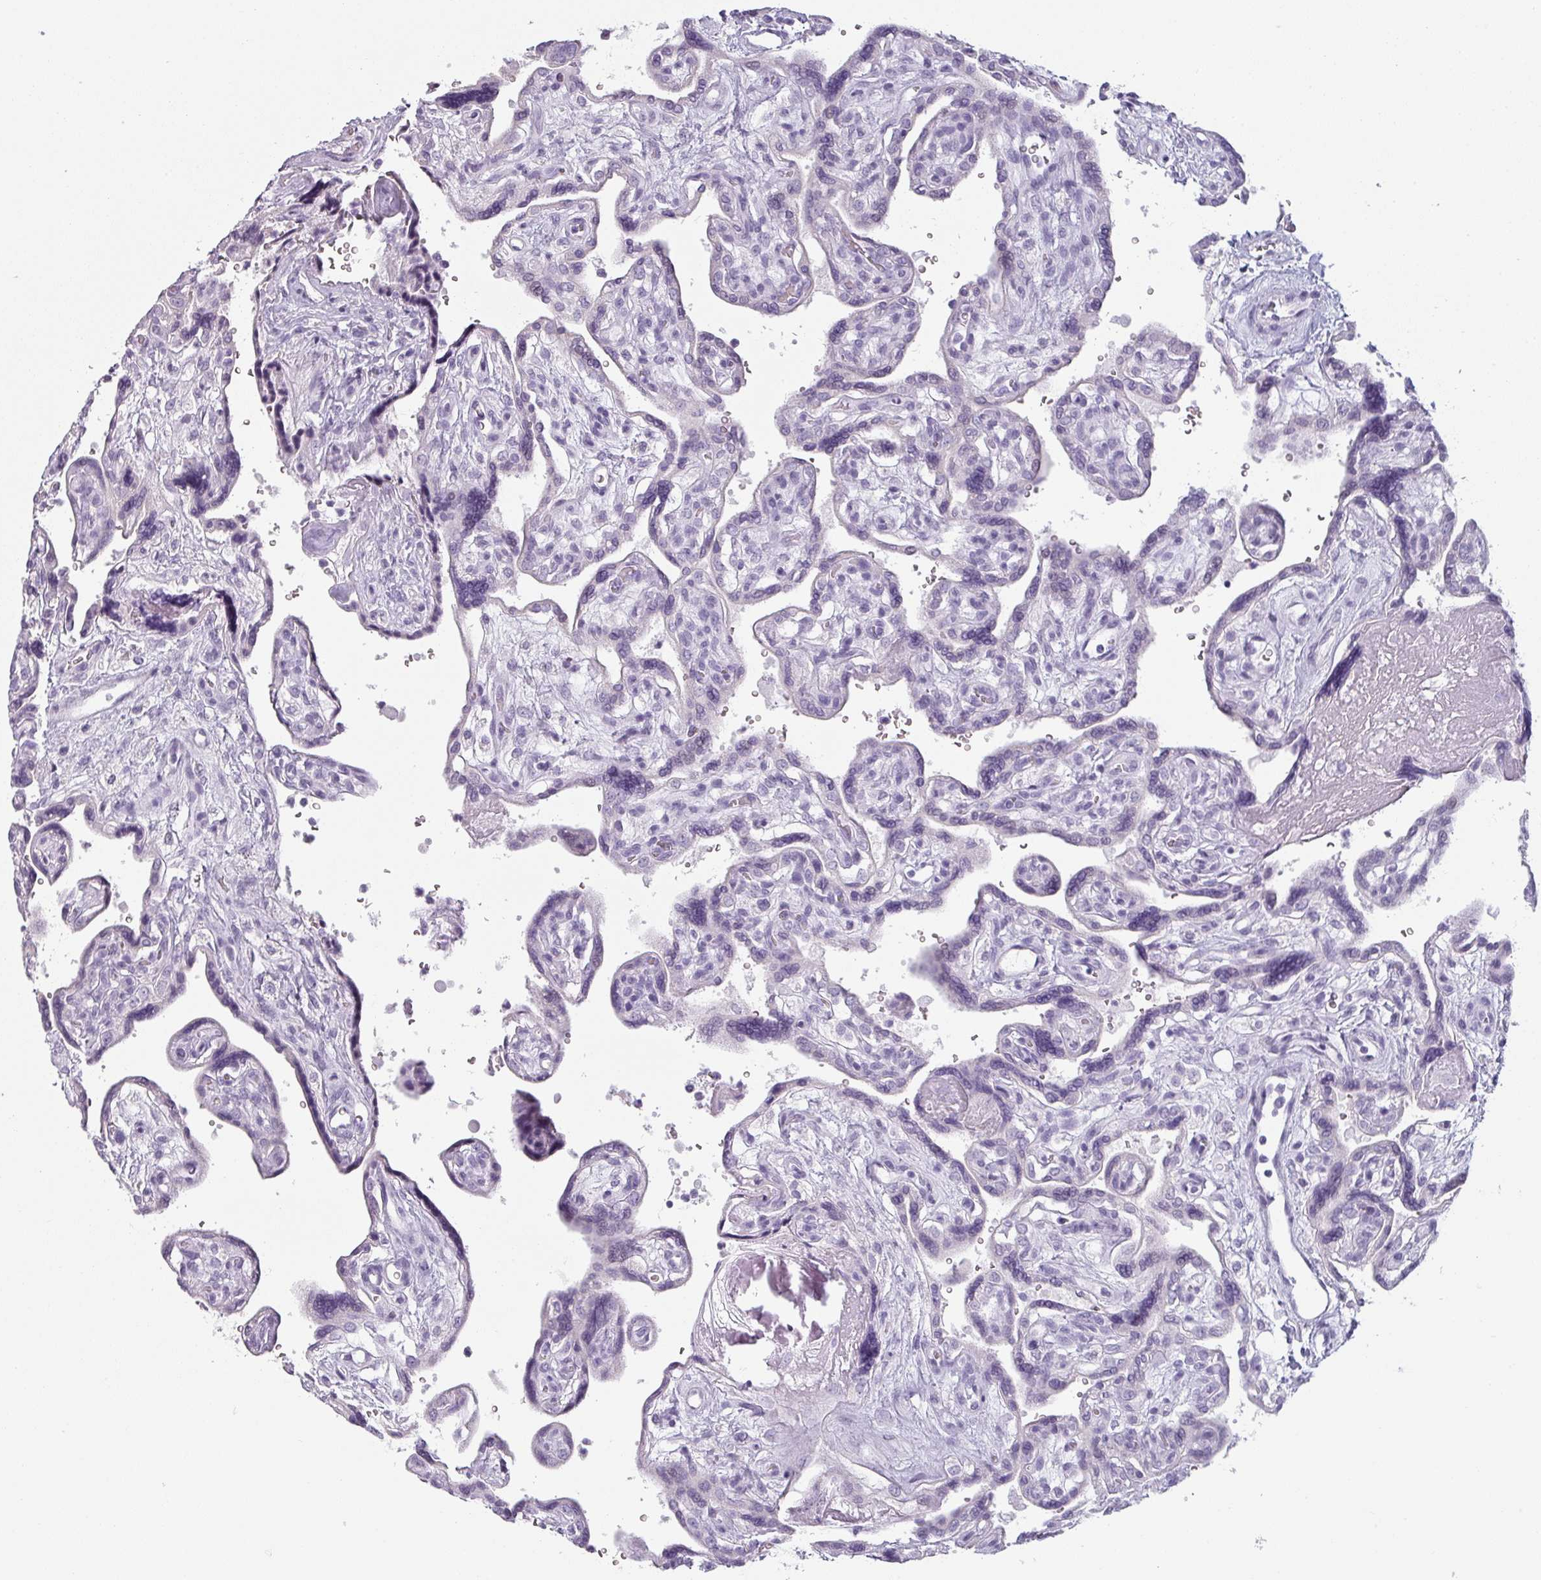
{"staining": {"intensity": "negative", "quantity": "none", "location": "none"}, "tissue": "placenta", "cell_type": "Trophoblastic cells", "image_type": "normal", "snomed": [{"axis": "morphology", "description": "Normal tissue, NOS"}, {"axis": "topography", "description": "Placenta"}], "caption": "High power microscopy photomicrograph of an IHC image of unremarkable placenta, revealing no significant staining in trophoblastic cells. (Stains: DAB (3,3'-diaminobenzidine) immunohistochemistry with hematoxylin counter stain, Microscopy: brightfield microscopy at high magnification).", "gene": "SFTPA1", "patient": {"sex": "female", "age": 39}}